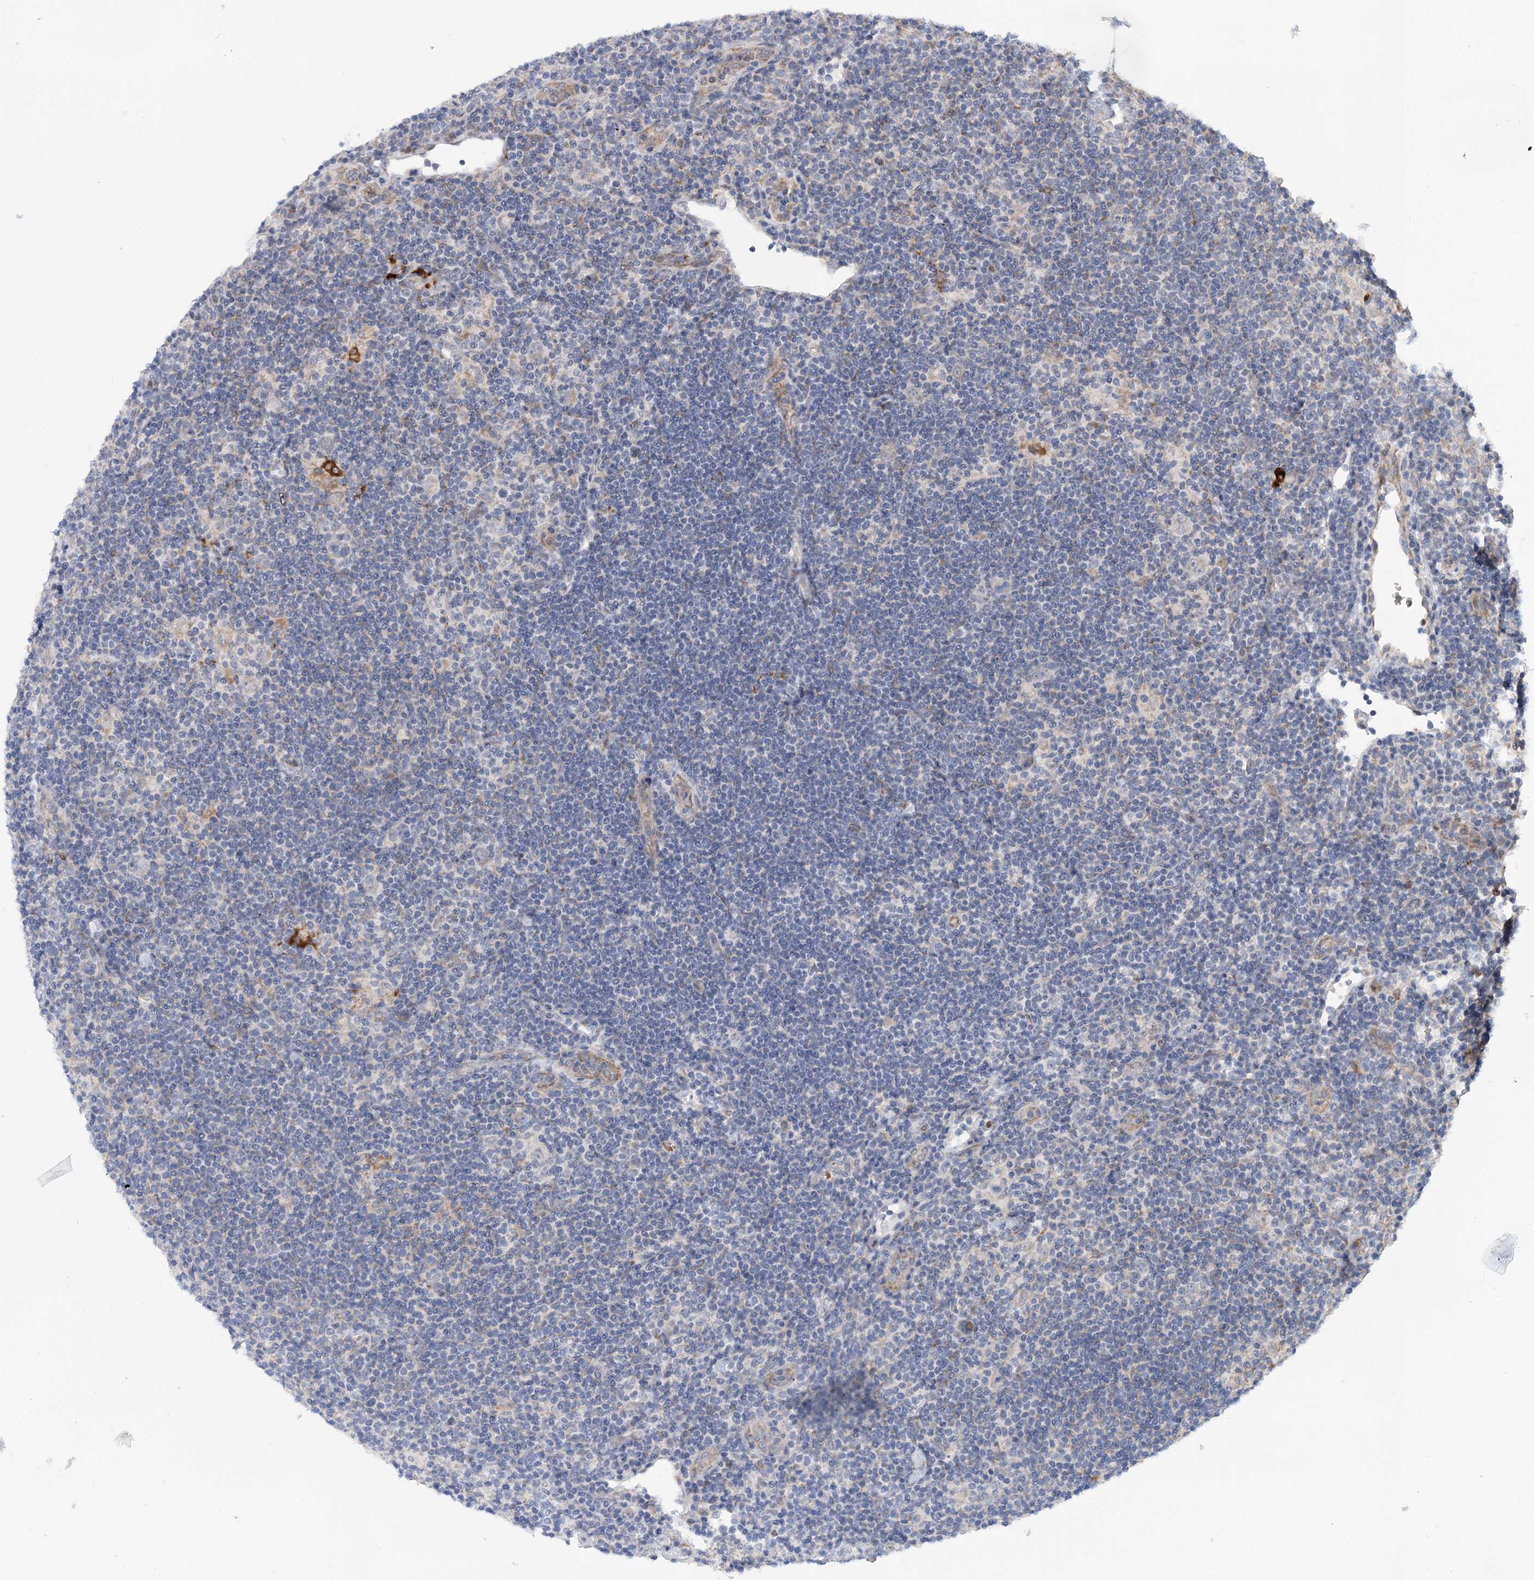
{"staining": {"intensity": "negative", "quantity": "none", "location": "none"}, "tissue": "lymphoma", "cell_type": "Tumor cells", "image_type": "cancer", "snomed": [{"axis": "morphology", "description": "Hodgkin's disease, NOS"}, {"axis": "topography", "description": "Lymph node"}], "caption": "Hodgkin's disease stained for a protein using immunohistochemistry (IHC) exhibits no staining tumor cells.", "gene": "CIB4", "patient": {"sex": "female", "age": 57}}